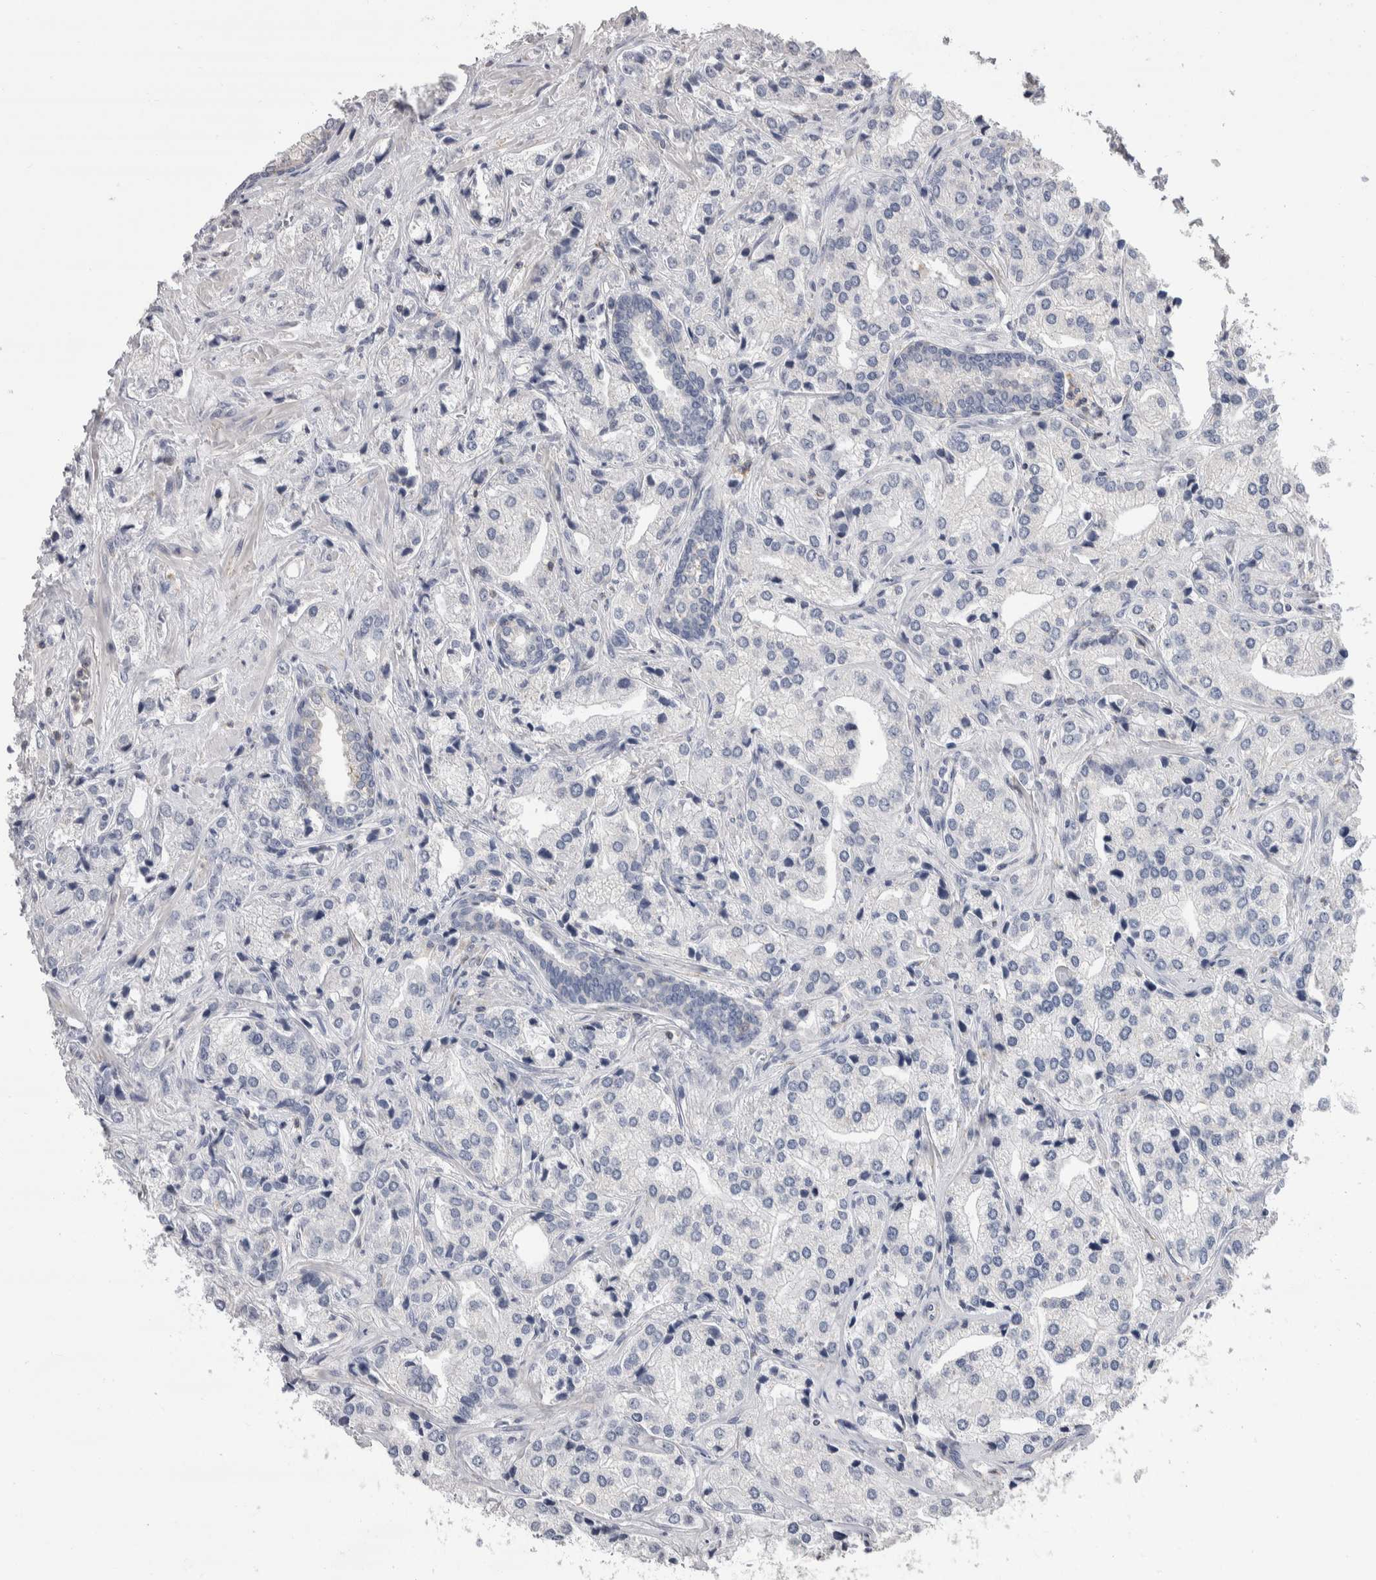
{"staining": {"intensity": "negative", "quantity": "none", "location": "none"}, "tissue": "prostate cancer", "cell_type": "Tumor cells", "image_type": "cancer", "snomed": [{"axis": "morphology", "description": "Adenocarcinoma, High grade"}, {"axis": "topography", "description": "Prostate"}], "caption": "Tumor cells are negative for brown protein staining in adenocarcinoma (high-grade) (prostate).", "gene": "CEP295NL", "patient": {"sex": "male", "age": 66}}